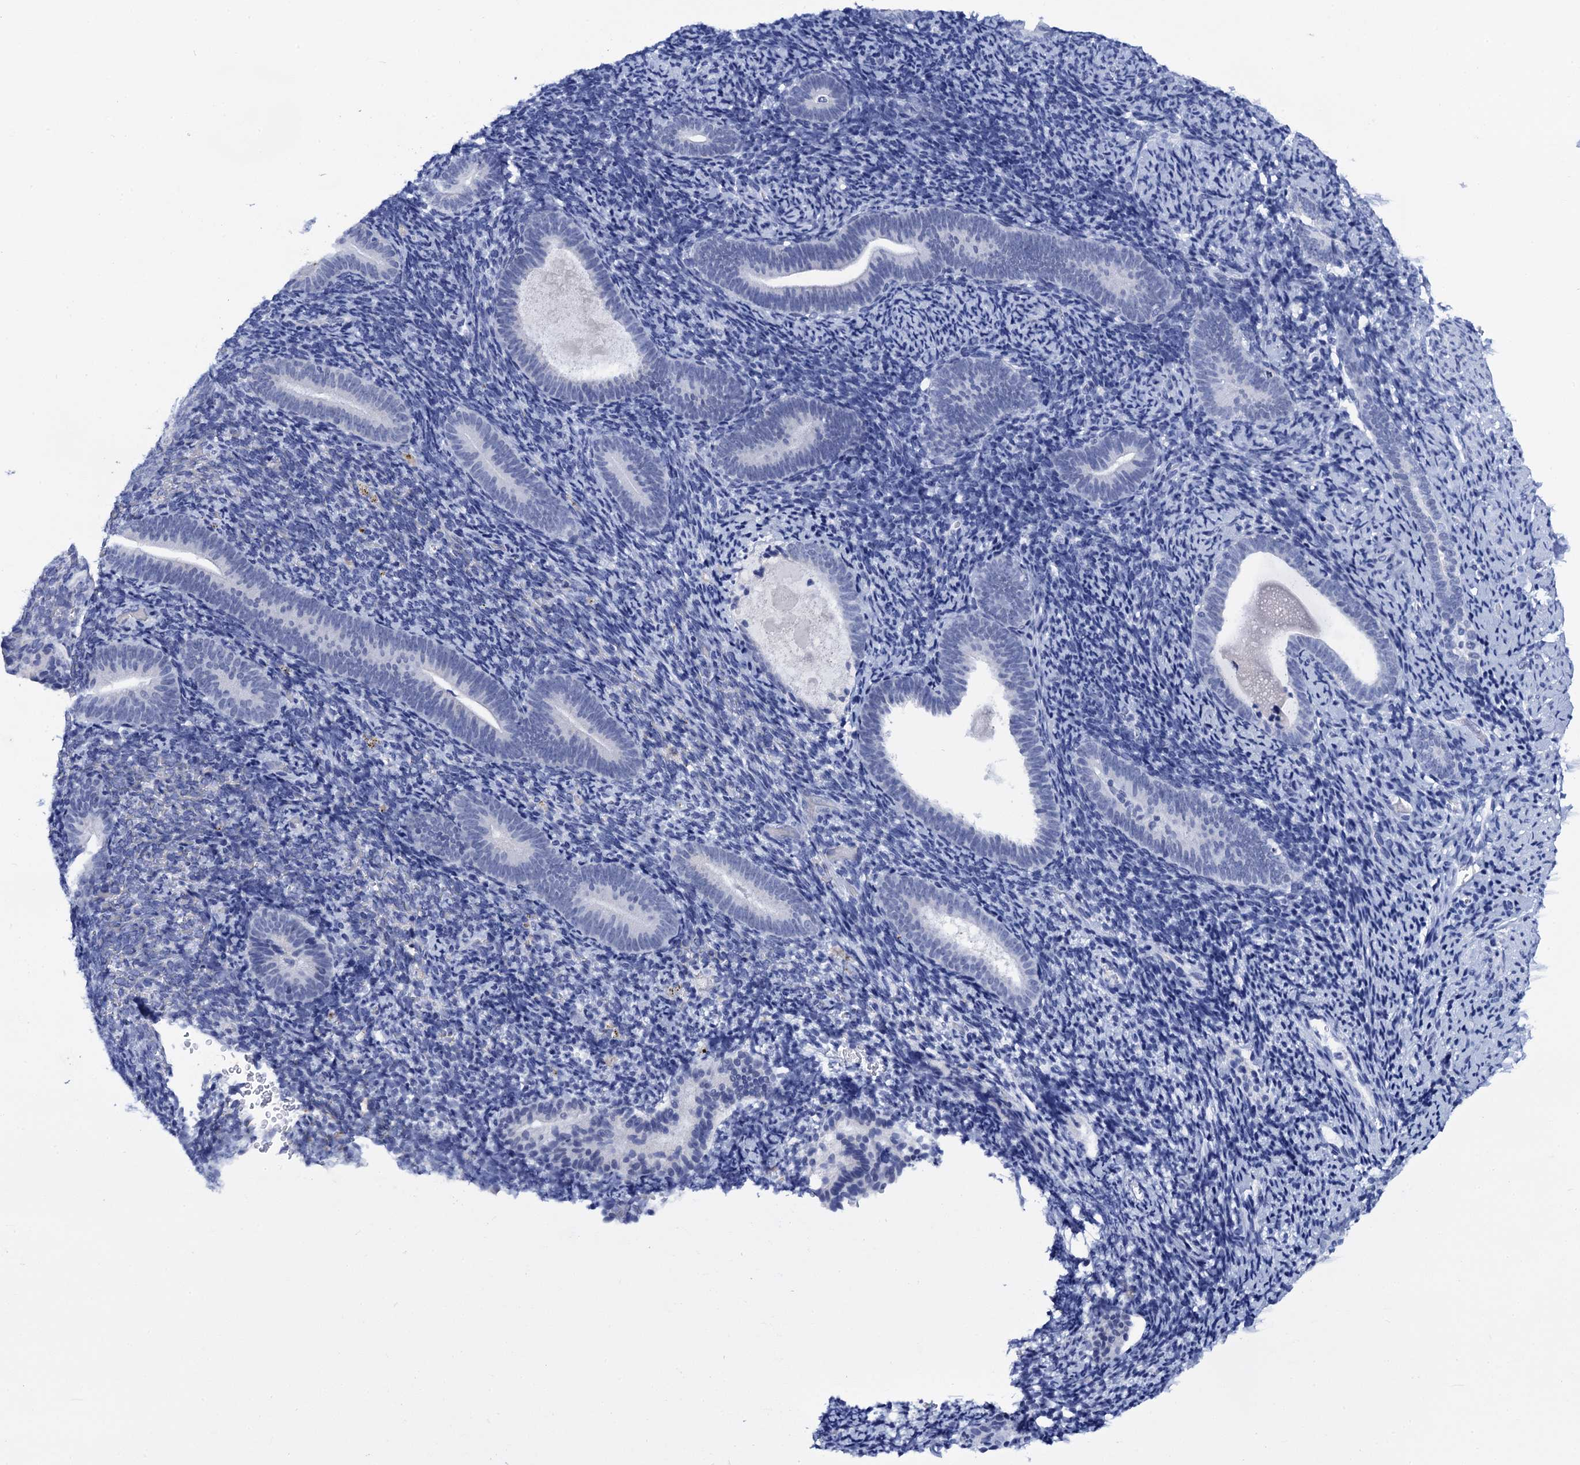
{"staining": {"intensity": "negative", "quantity": "none", "location": "none"}, "tissue": "endometrium", "cell_type": "Cells in endometrial stroma", "image_type": "normal", "snomed": [{"axis": "morphology", "description": "Normal tissue, NOS"}, {"axis": "topography", "description": "Endometrium"}], "caption": "An immunohistochemistry photomicrograph of unremarkable endometrium is shown. There is no staining in cells in endometrial stroma of endometrium. (Stains: DAB (3,3'-diaminobenzidine) immunohistochemistry with hematoxylin counter stain, Microscopy: brightfield microscopy at high magnification).", "gene": "C16orf87", "patient": {"sex": "female", "age": 51}}